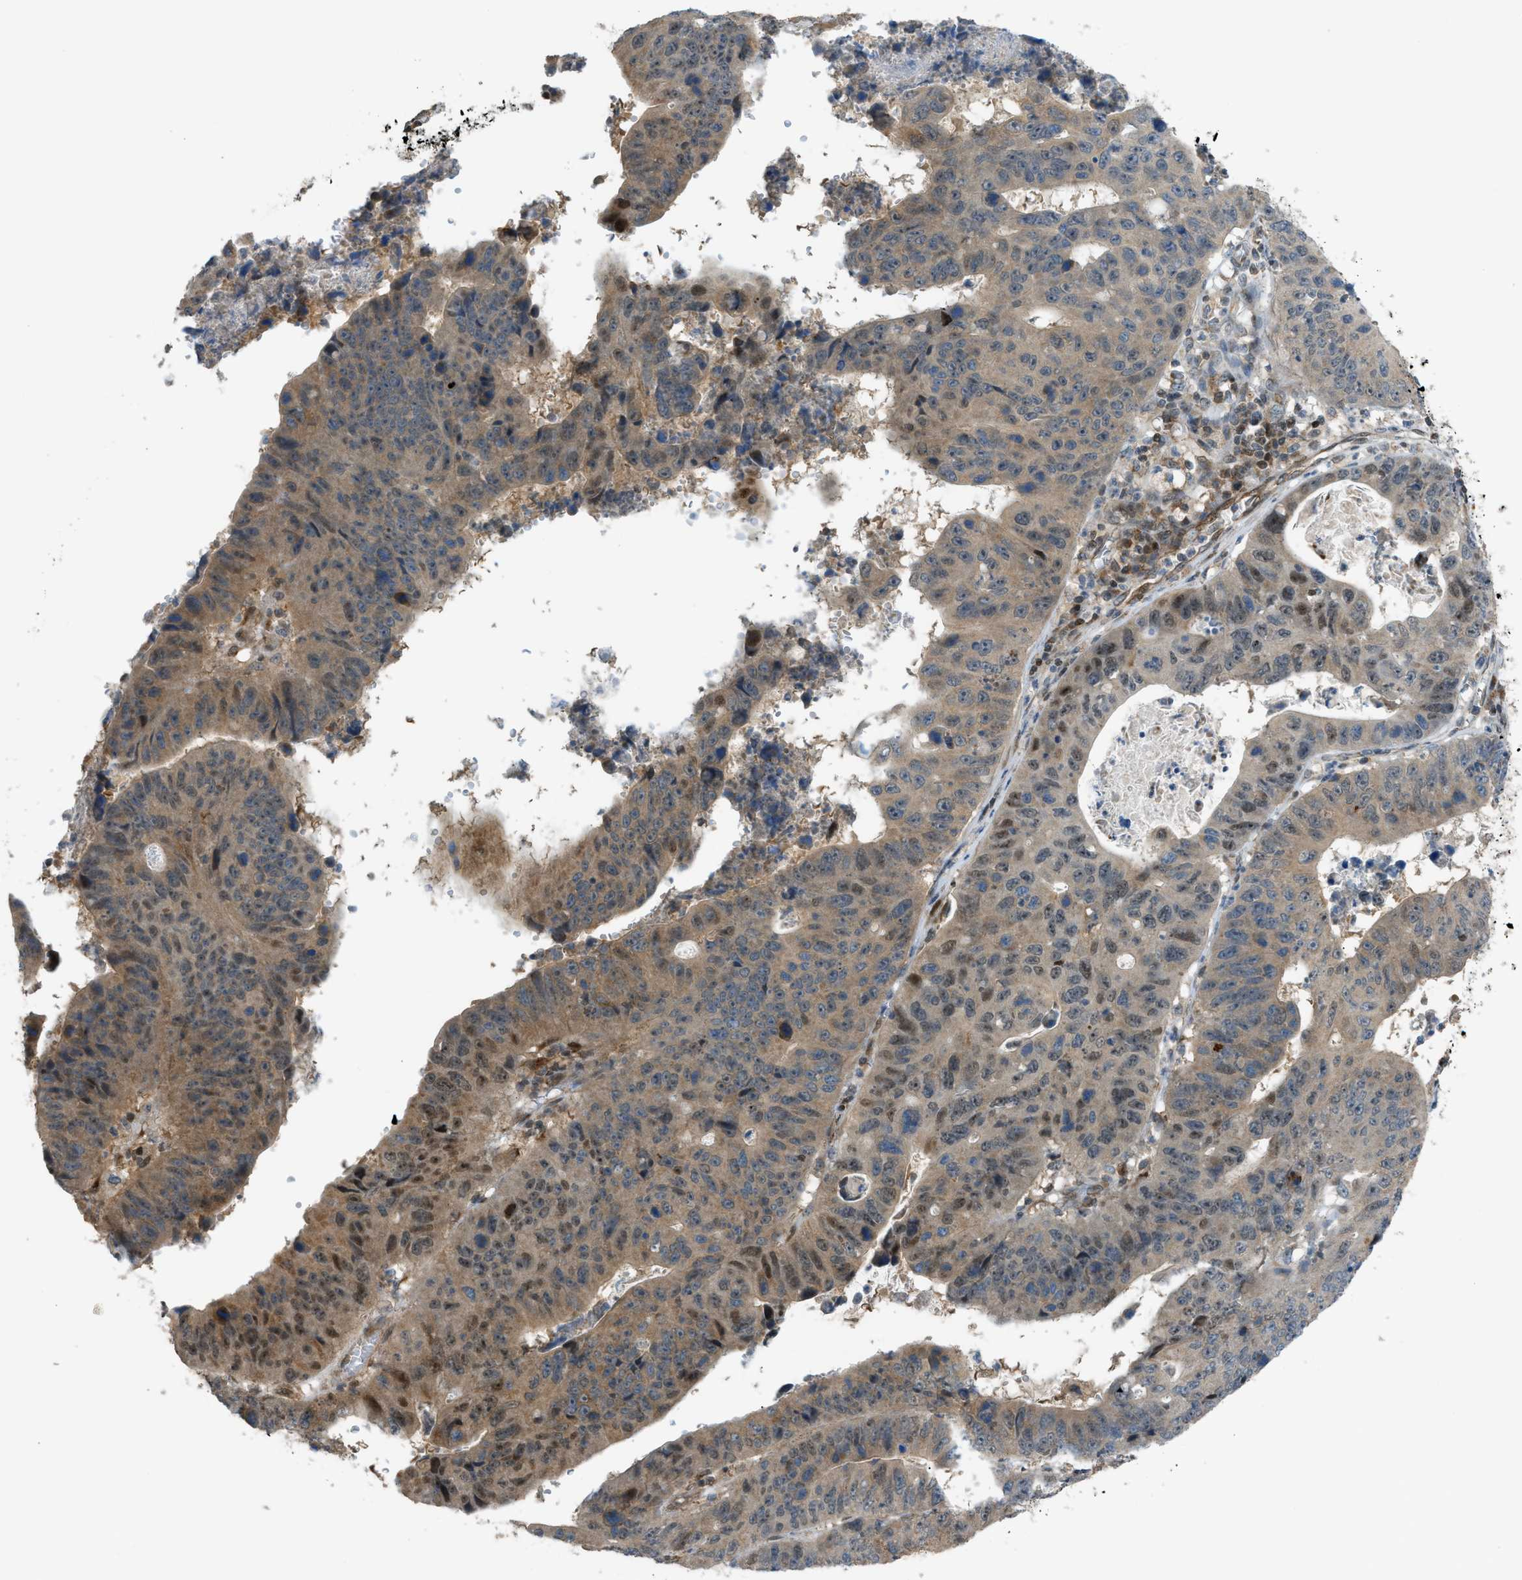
{"staining": {"intensity": "moderate", "quantity": ">75%", "location": "cytoplasmic/membranous,nuclear"}, "tissue": "stomach cancer", "cell_type": "Tumor cells", "image_type": "cancer", "snomed": [{"axis": "morphology", "description": "Adenocarcinoma, NOS"}, {"axis": "topography", "description": "Stomach"}], "caption": "DAB (3,3'-diaminobenzidine) immunohistochemical staining of stomach cancer (adenocarcinoma) shows moderate cytoplasmic/membranous and nuclear protein positivity in approximately >75% of tumor cells. (DAB IHC with brightfield microscopy, high magnification).", "gene": "CCDC186", "patient": {"sex": "male", "age": 59}}